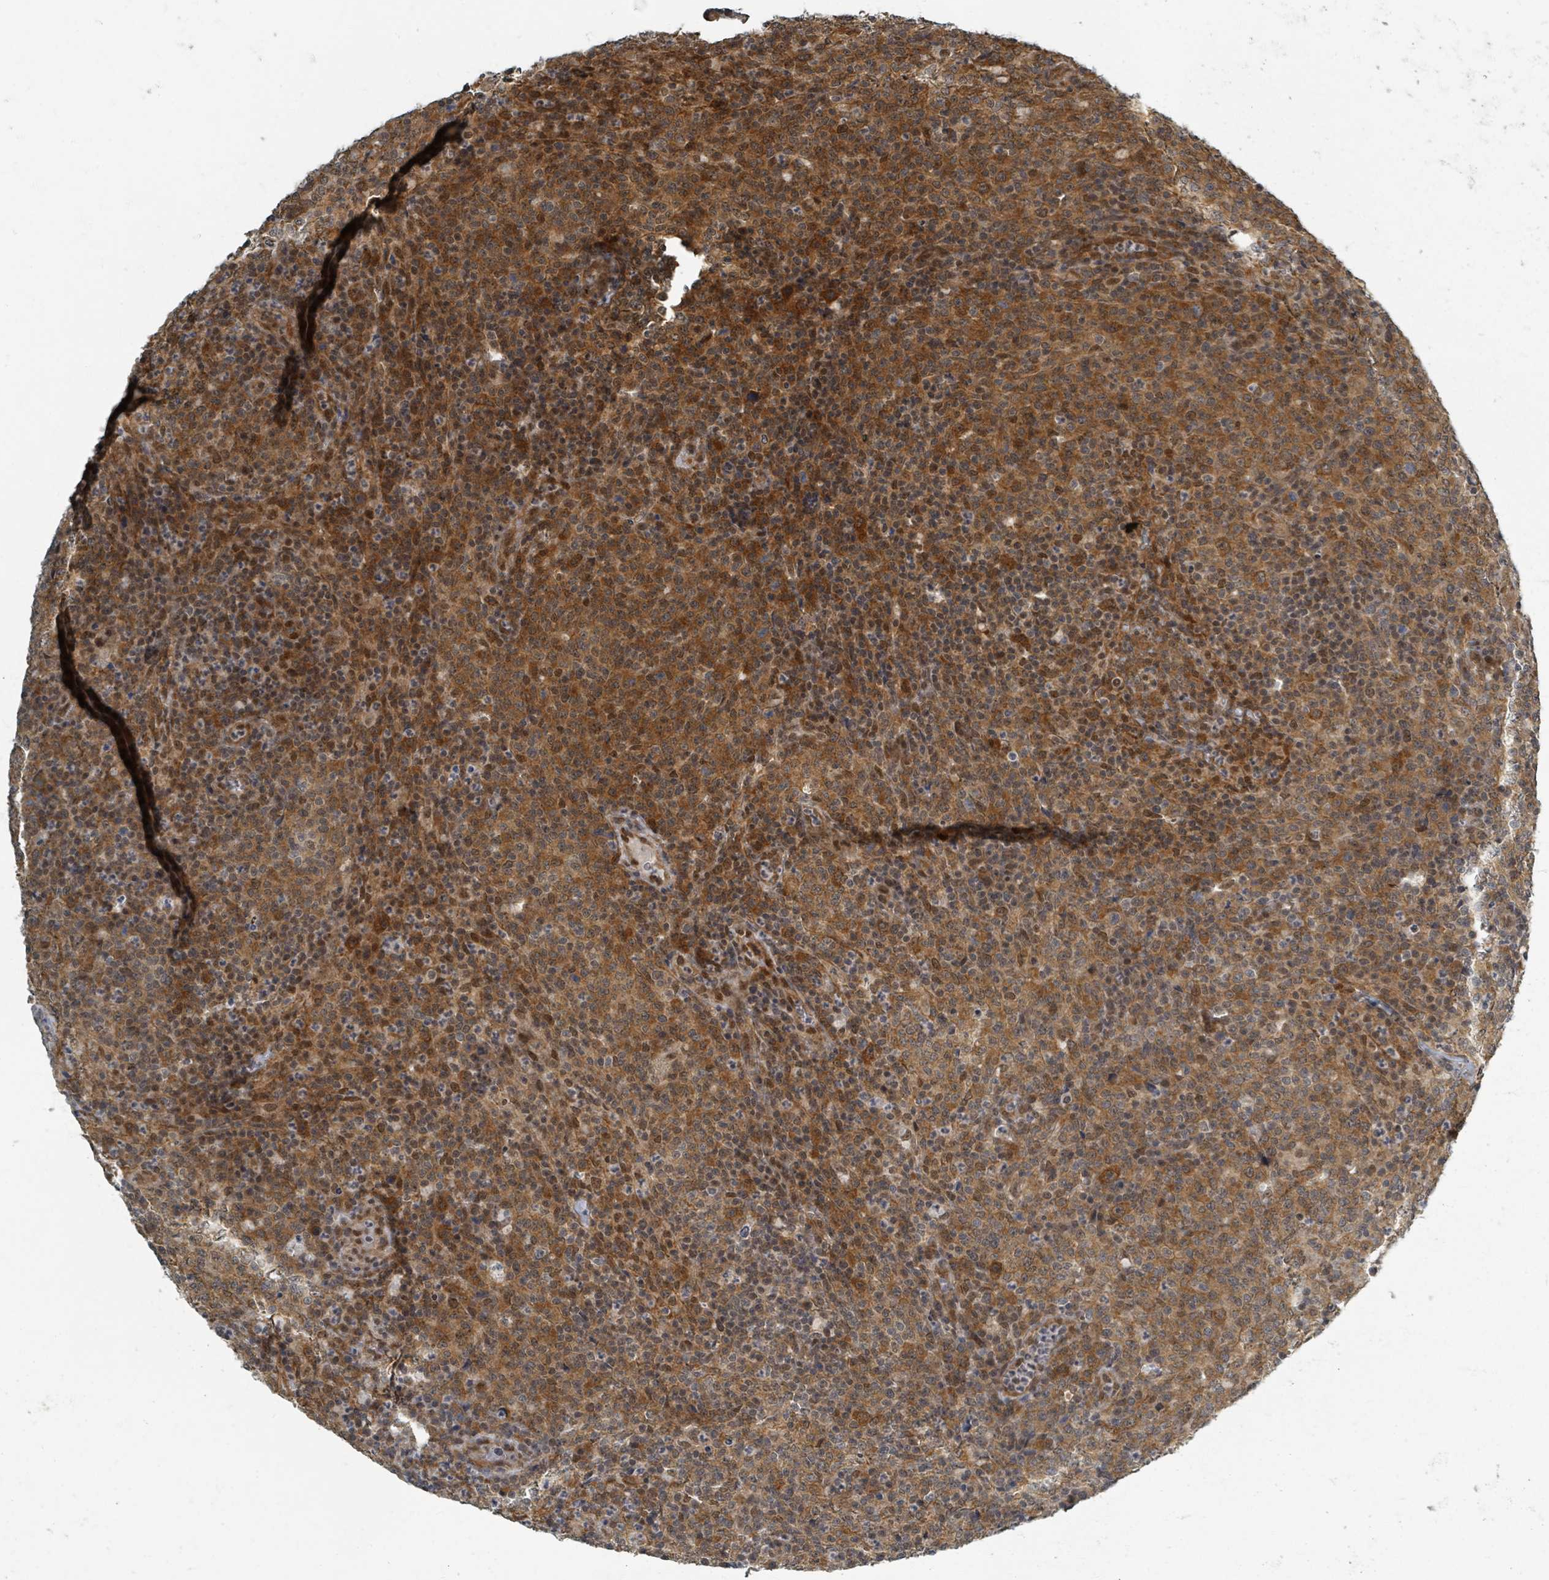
{"staining": {"intensity": "strong", "quantity": ">75%", "location": "cytoplasmic/membranous,nuclear"}, "tissue": "lymphoma", "cell_type": "Tumor cells", "image_type": "cancer", "snomed": [{"axis": "morphology", "description": "Malignant lymphoma, non-Hodgkin's type, High grade"}, {"axis": "topography", "description": "Lymph node"}], "caption": "A micrograph of high-grade malignant lymphoma, non-Hodgkin's type stained for a protein shows strong cytoplasmic/membranous and nuclear brown staining in tumor cells.", "gene": "INTS15", "patient": {"sex": "male", "age": 54}}